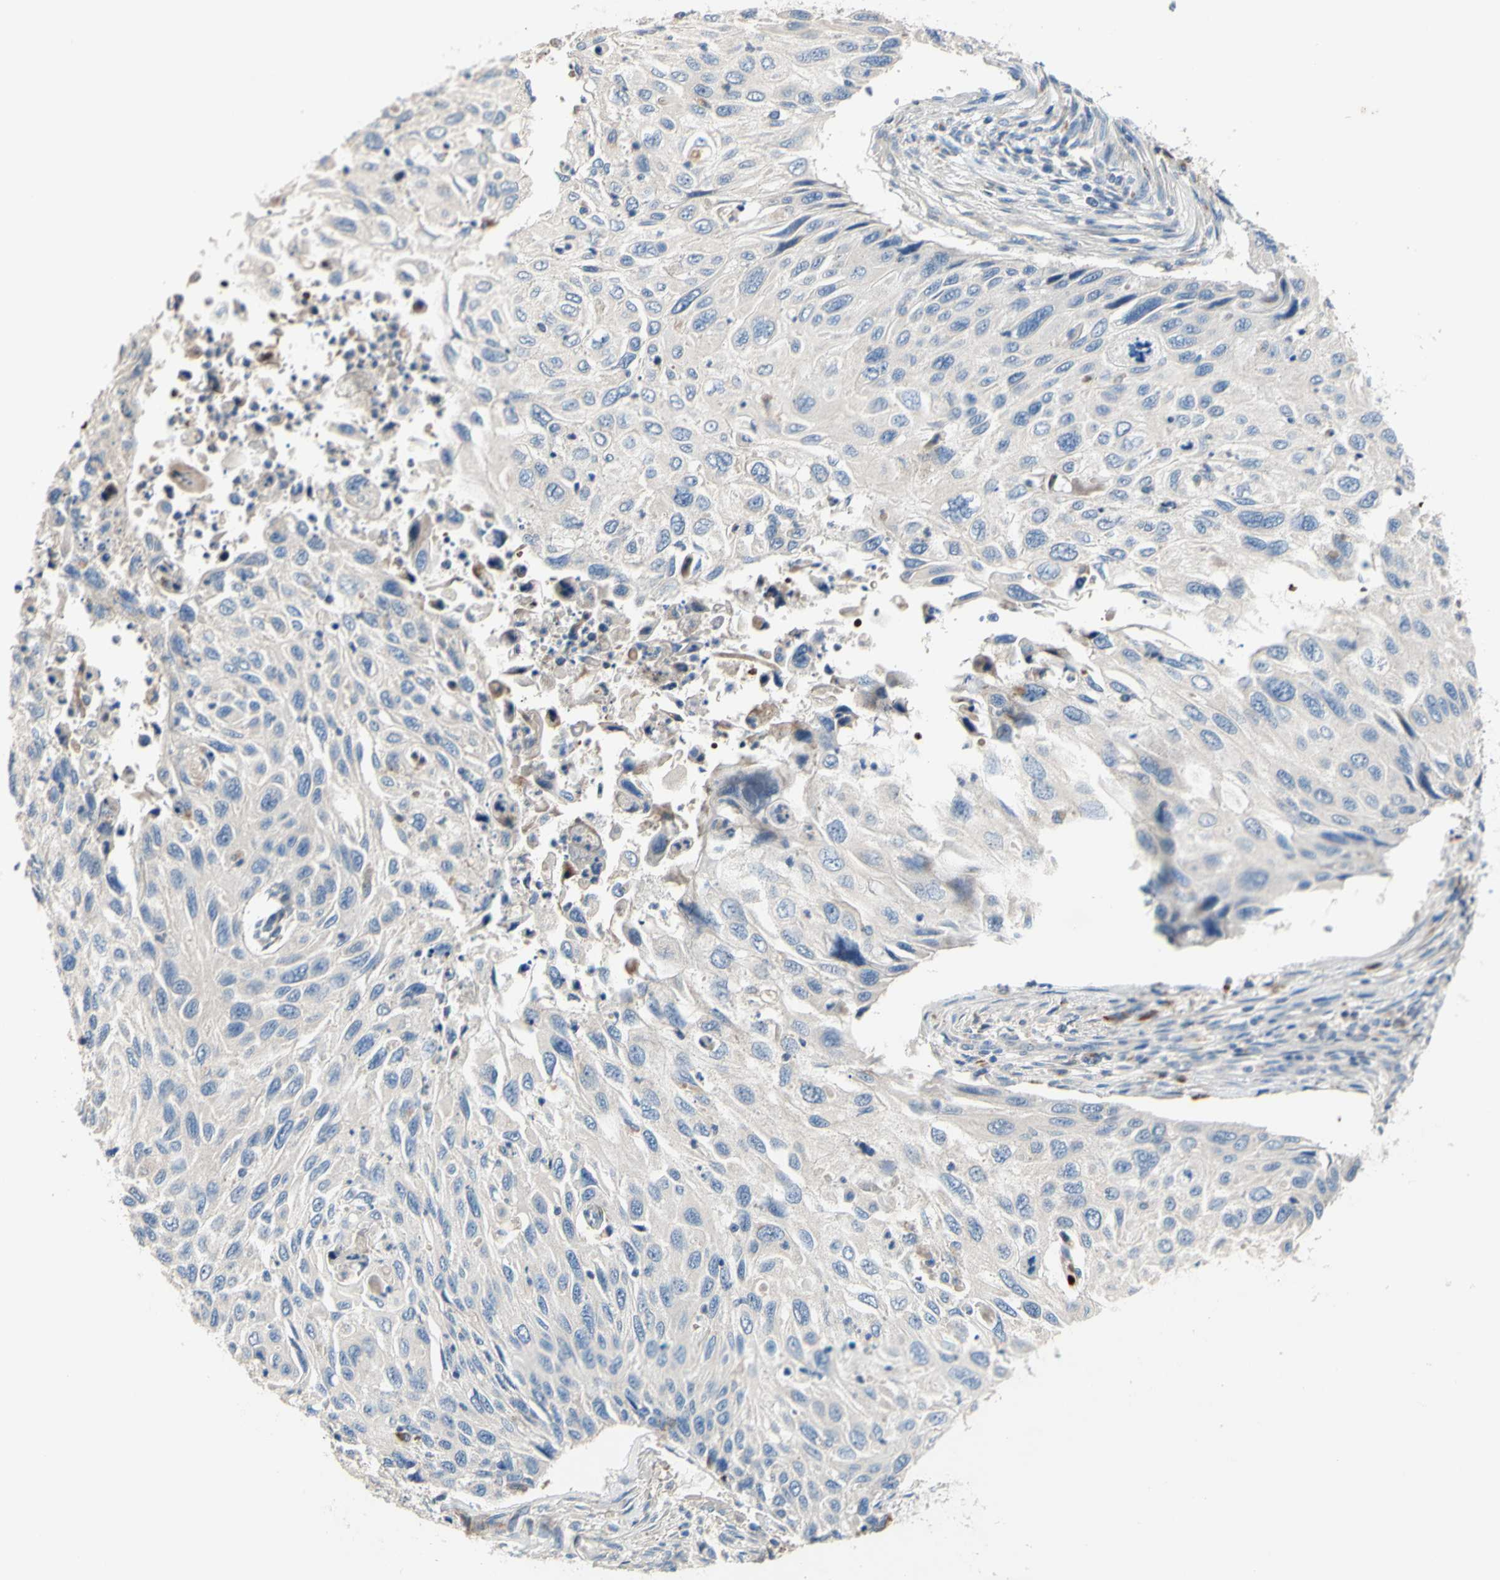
{"staining": {"intensity": "negative", "quantity": "none", "location": "none"}, "tissue": "cervical cancer", "cell_type": "Tumor cells", "image_type": "cancer", "snomed": [{"axis": "morphology", "description": "Squamous cell carcinoma, NOS"}, {"axis": "topography", "description": "Cervix"}], "caption": "An image of cervical cancer (squamous cell carcinoma) stained for a protein reveals no brown staining in tumor cells.", "gene": "CDON", "patient": {"sex": "female", "age": 70}}